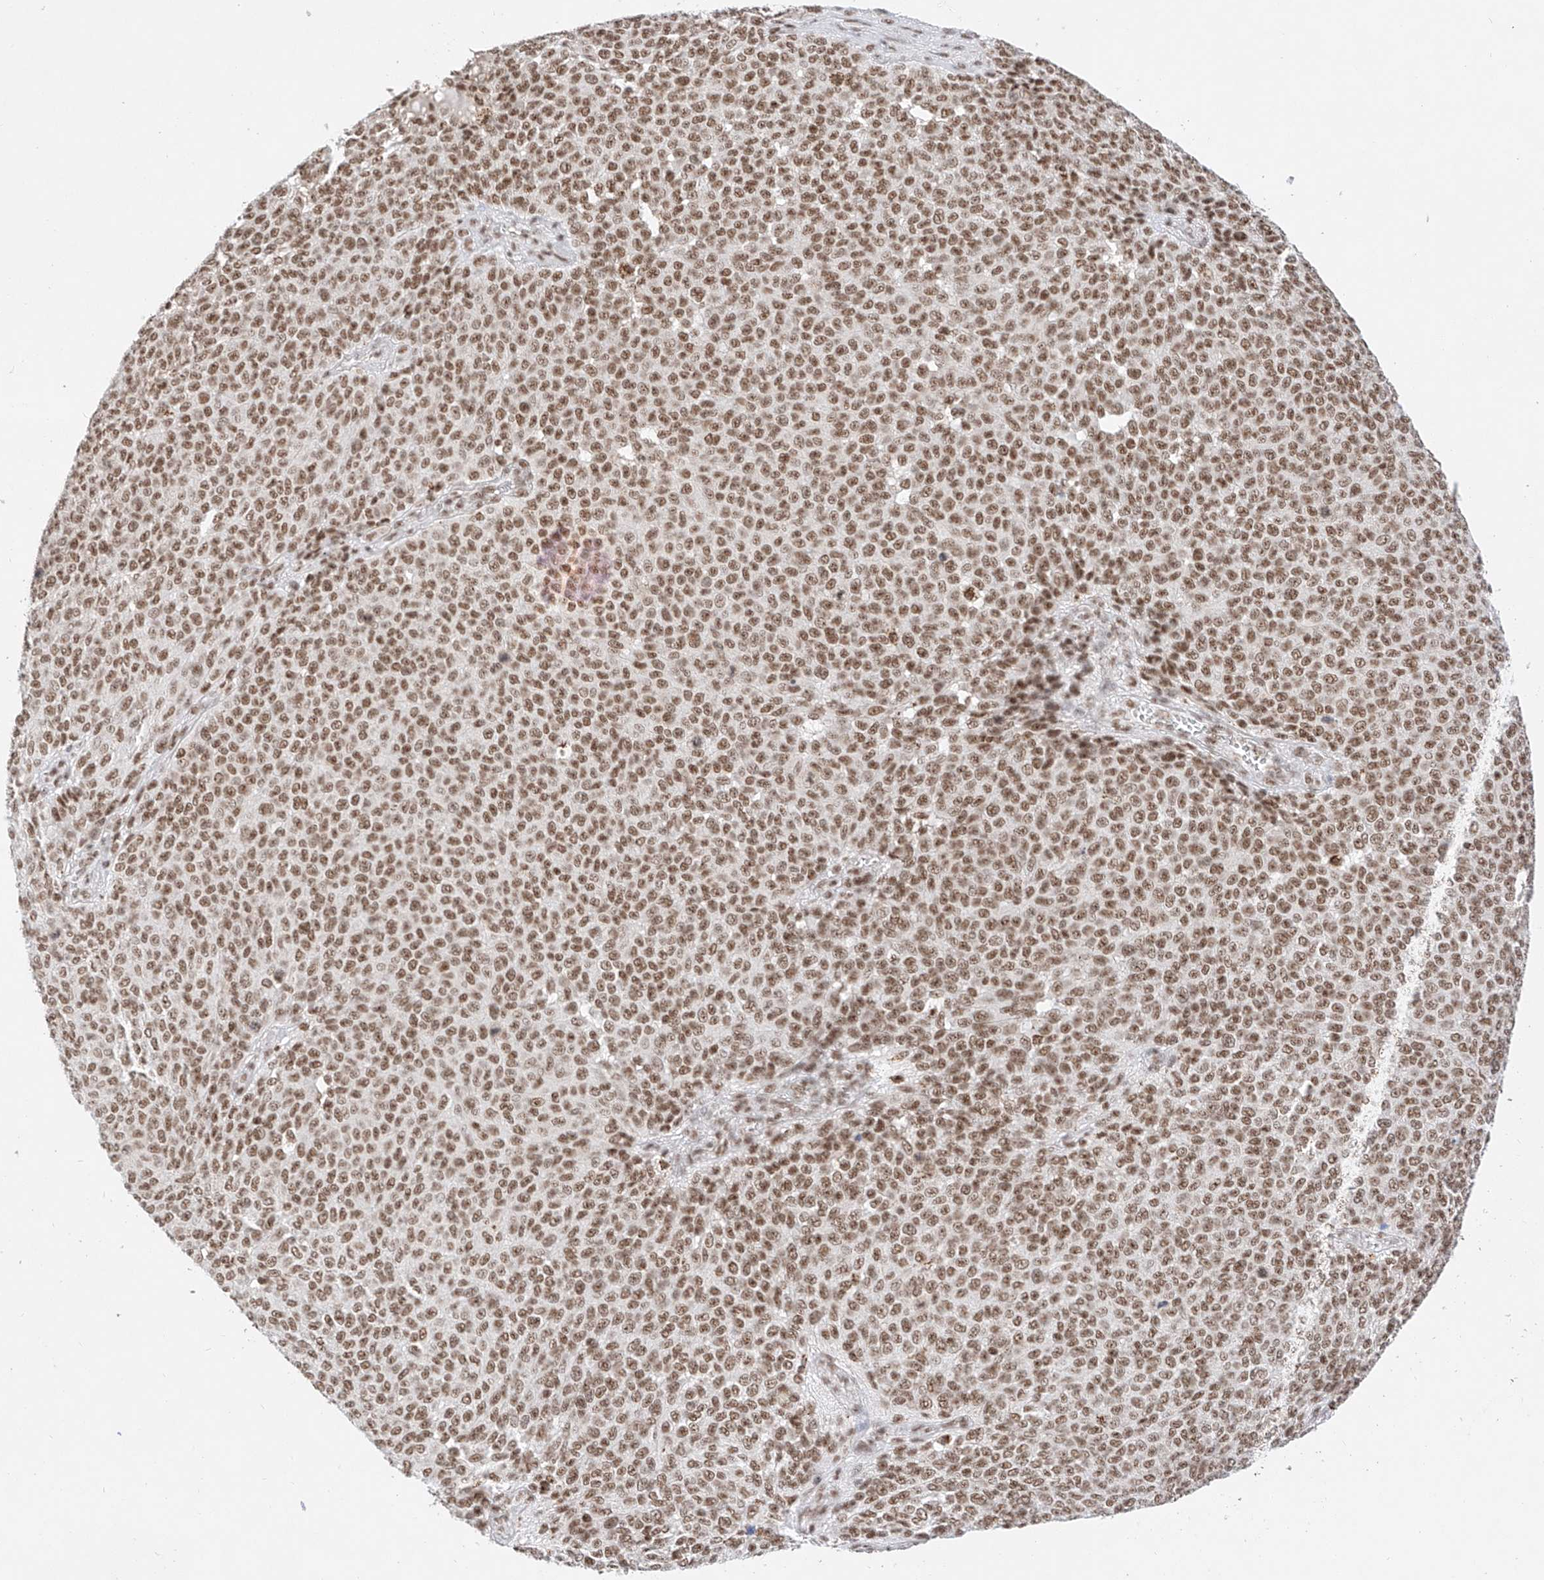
{"staining": {"intensity": "moderate", "quantity": ">75%", "location": "nuclear"}, "tissue": "melanoma", "cell_type": "Tumor cells", "image_type": "cancer", "snomed": [{"axis": "morphology", "description": "Malignant melanoma, NOS"}, {"axis": "topography", "description": "Skin"}], "caption": "Immunohistochemistry (IHC) of melanoma shows medium levels of moderate nuclear staining in about >75% of tumor cells.", "gene": "NRF1", "patient": {"sex": "male", "age": 49}}